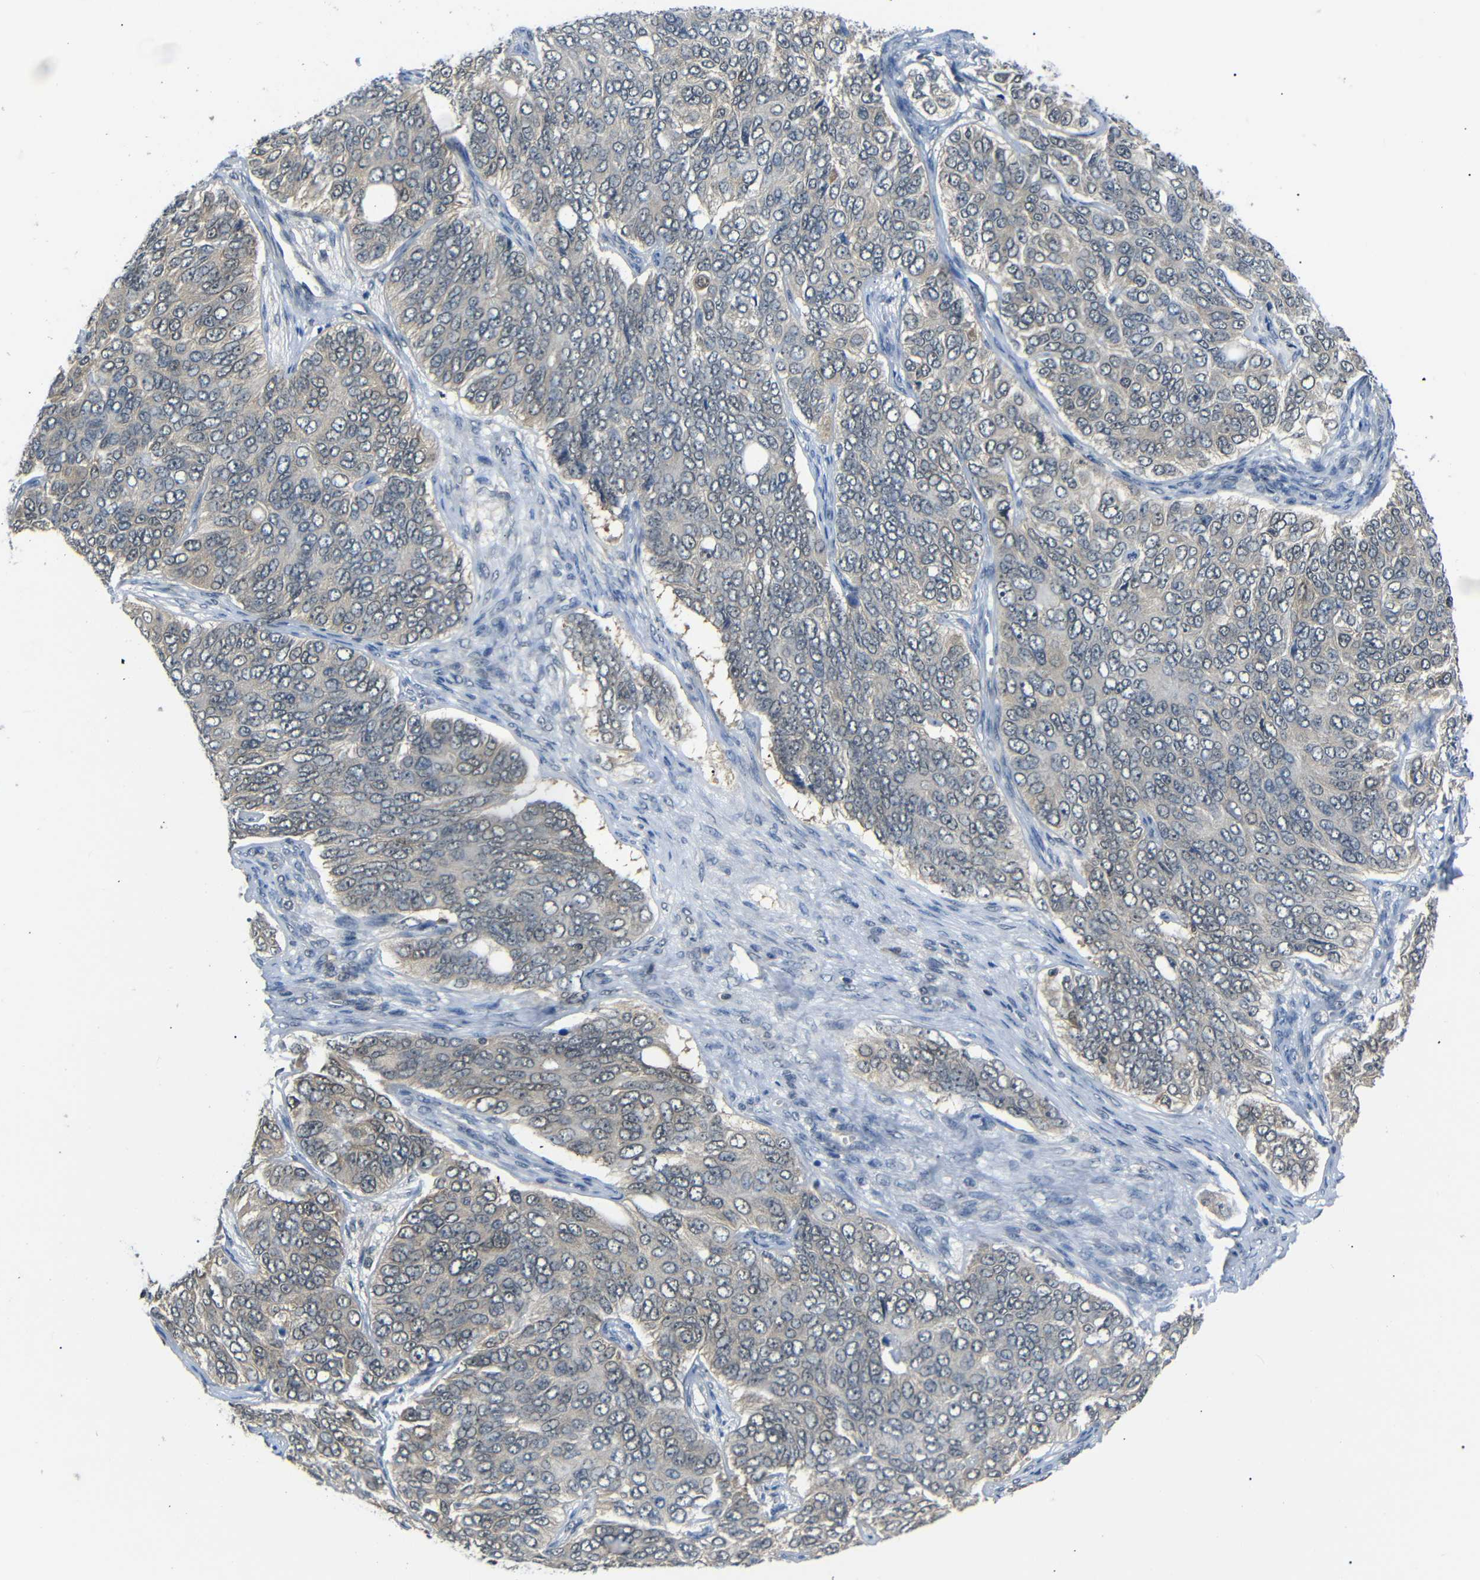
{"staining": {"intensity": "weak", "quantity": "25%-75%", "location": "cytoplasmic/membranous"}, "tissue": "ovarian cancer", "cell_type": "Tumor cells", "image_type": "cancer", "snomed": [{"axis": "morphology", "description": "Carcinoma, endometroid"}, {"axis": "topography", "description": "Ovary"}], "caption": "The immunohistochemical stain highlights weak cytoplasmic/membranous expression in tumor cells of ovarian endometroid carcinoma tissue.", "gene": "UBXN1", "patient": {"sex": "female", "age": 51}}